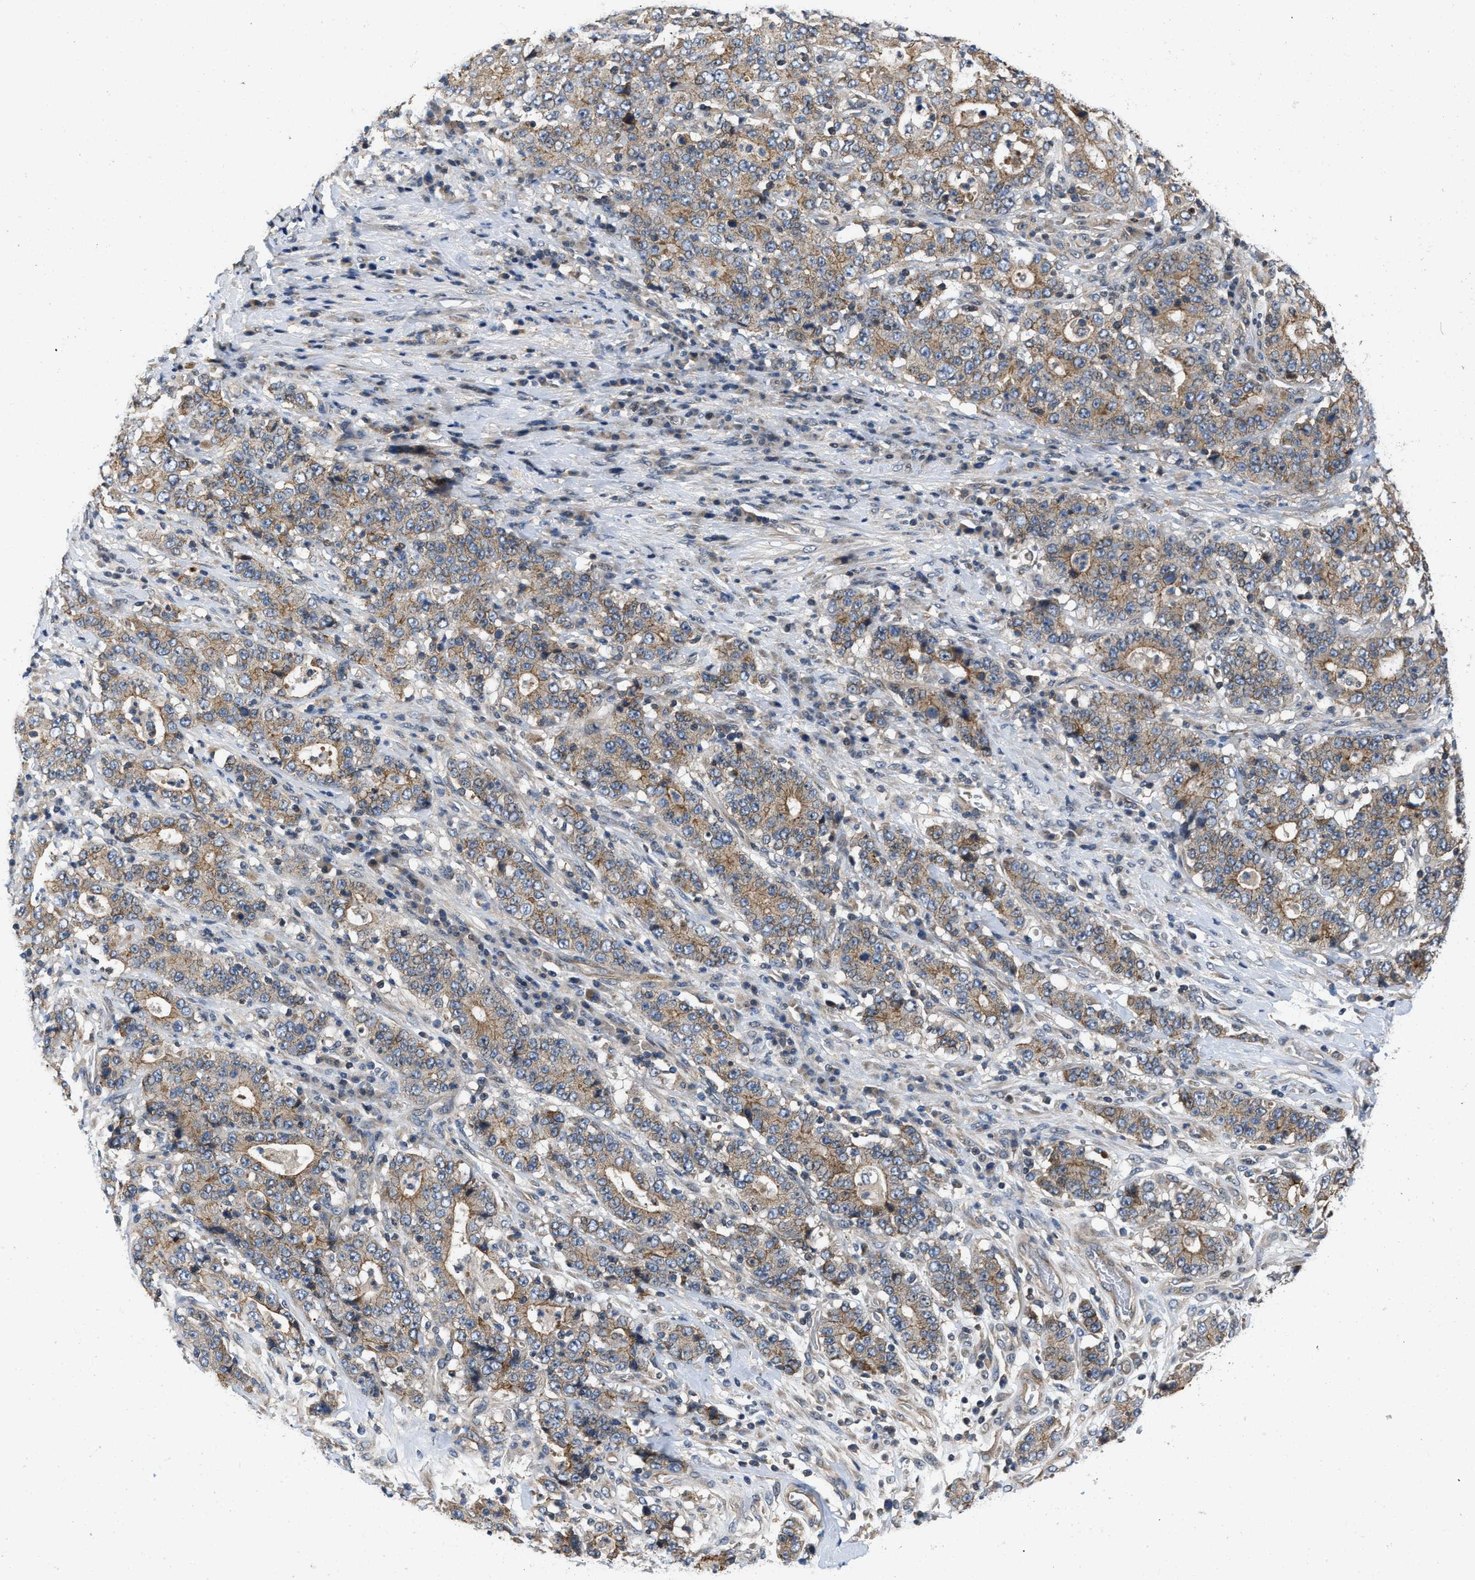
{"staining": {"intensity": "moderate", "quantity": ">75%", "location": "cytoplasmic/membranous"}, "tissue": "stomach cancer", "cell_type": "Tumor cells", "image_type": "cancer", "snomed": [{"axis": "morphology", "description": "Normal tissue, NOS"}, {"axis": "morphology", "description": "Adenocarcinoma, NOS"}, {"axis": "topography", "description": "Stomach, upper"}, {"axis": "topography", "description": "Stomach"}], "caption": "Immunohistochemical staining of human stomach cancer (adenocarcinoma) displays moderate cytoplasmic/membranous protein expression in about >75% of tumor cells. The staining is performed using DAB (3,3'-diaminobenzidine) brown chromogen to label protein expression. The nuclei are counter-stained blue using hematoxylin.", "gene": "PRDM14", "patient": {"sex": "male", "age": 59}}